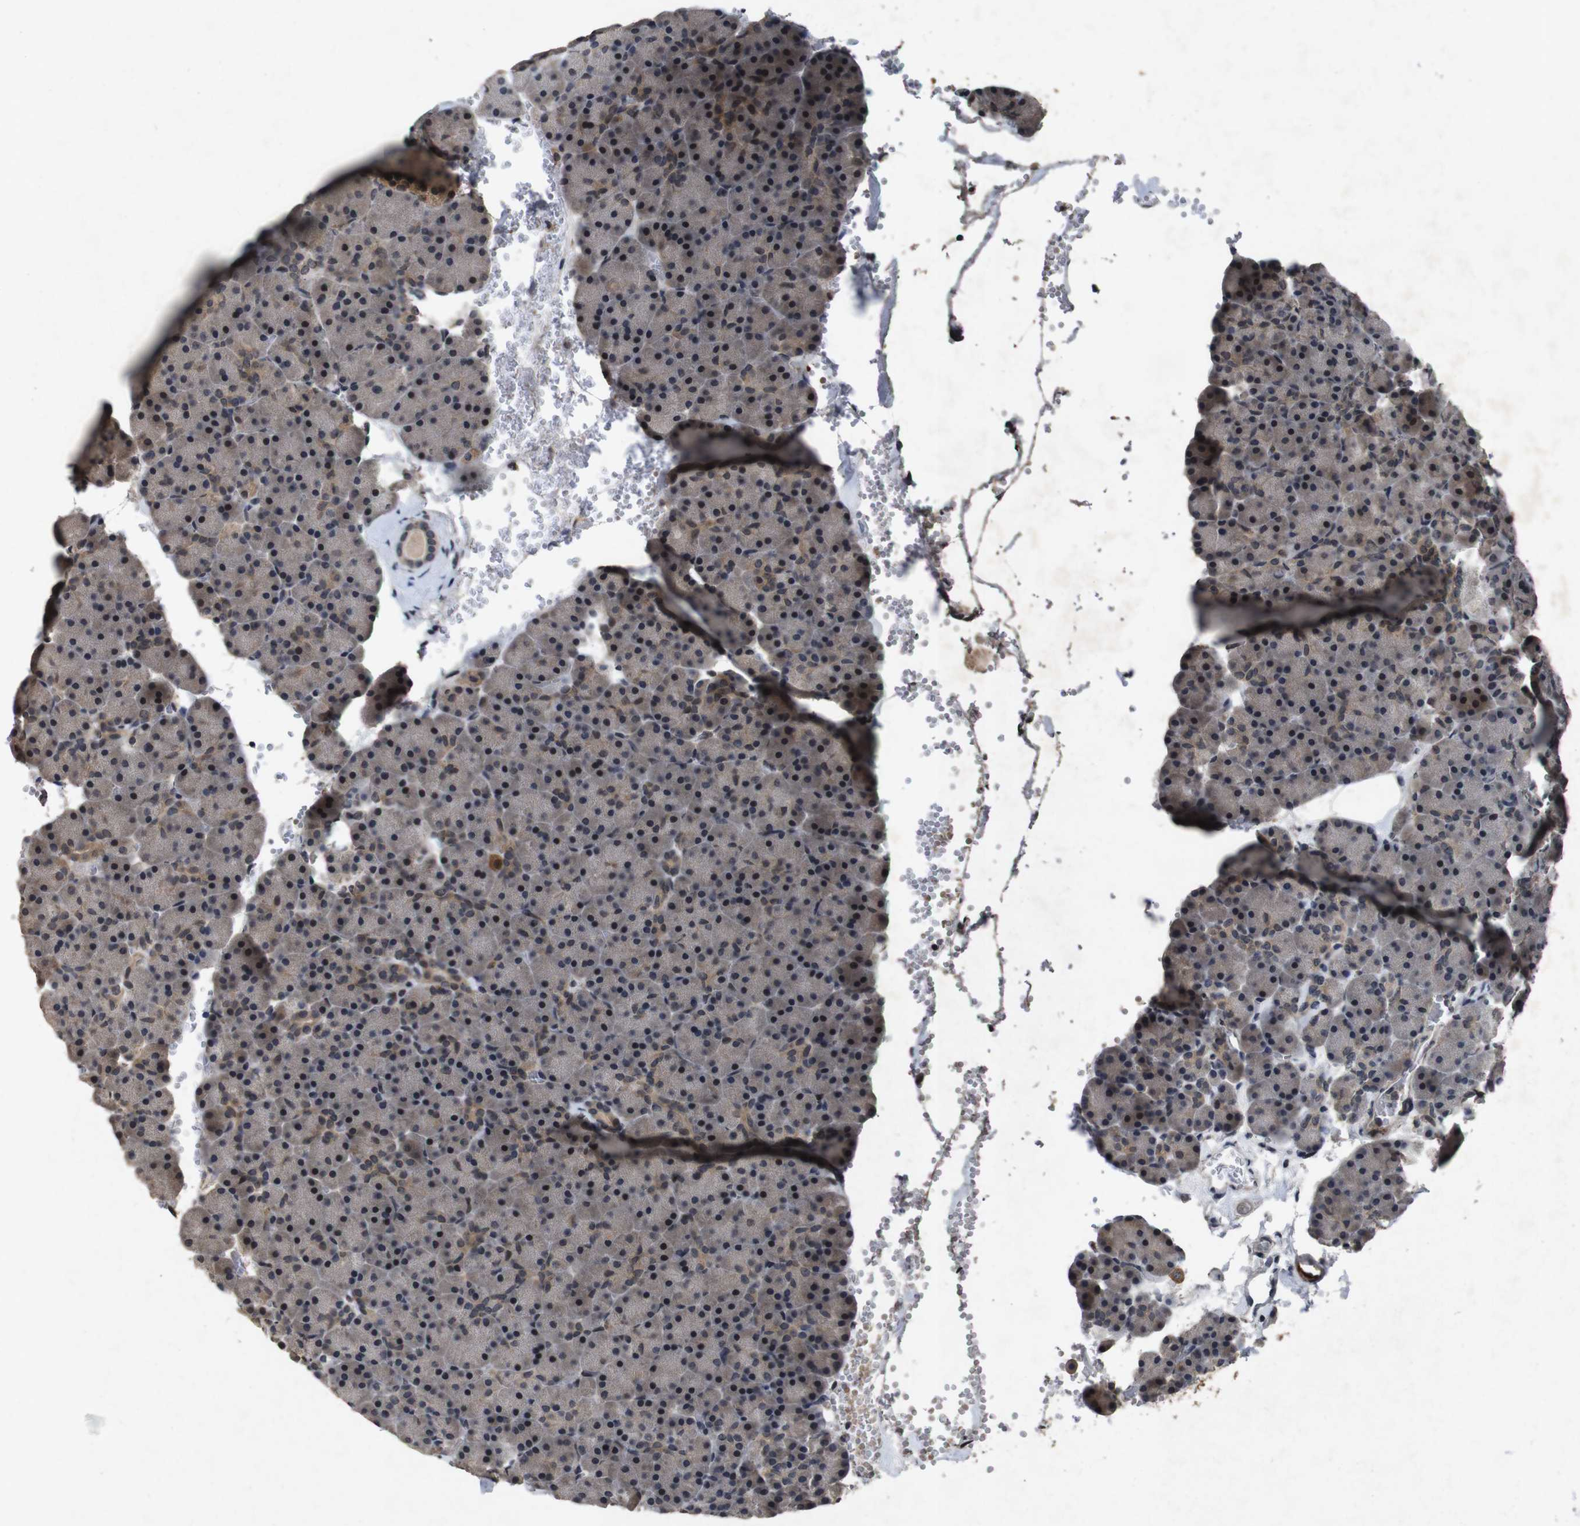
{"staining": {"intensity": "negative", "quantity": "none", "location": "none"}, "tissue": "pancreas", "cell_type": "Exocrine glandular cells", "image_type": "normal", "snomed": [{"axis": "morphology", "description": "Normal tissue, NOS"}, {"axis": "topography", "description": "Pancreas"}], "caption": "DAB immunohistochemical staining of unremarkable pancreas displays no significant positivity in exocrine glandular cells.", "gene": "AKT3", "patient": {"sex": "female", "age": 35}}